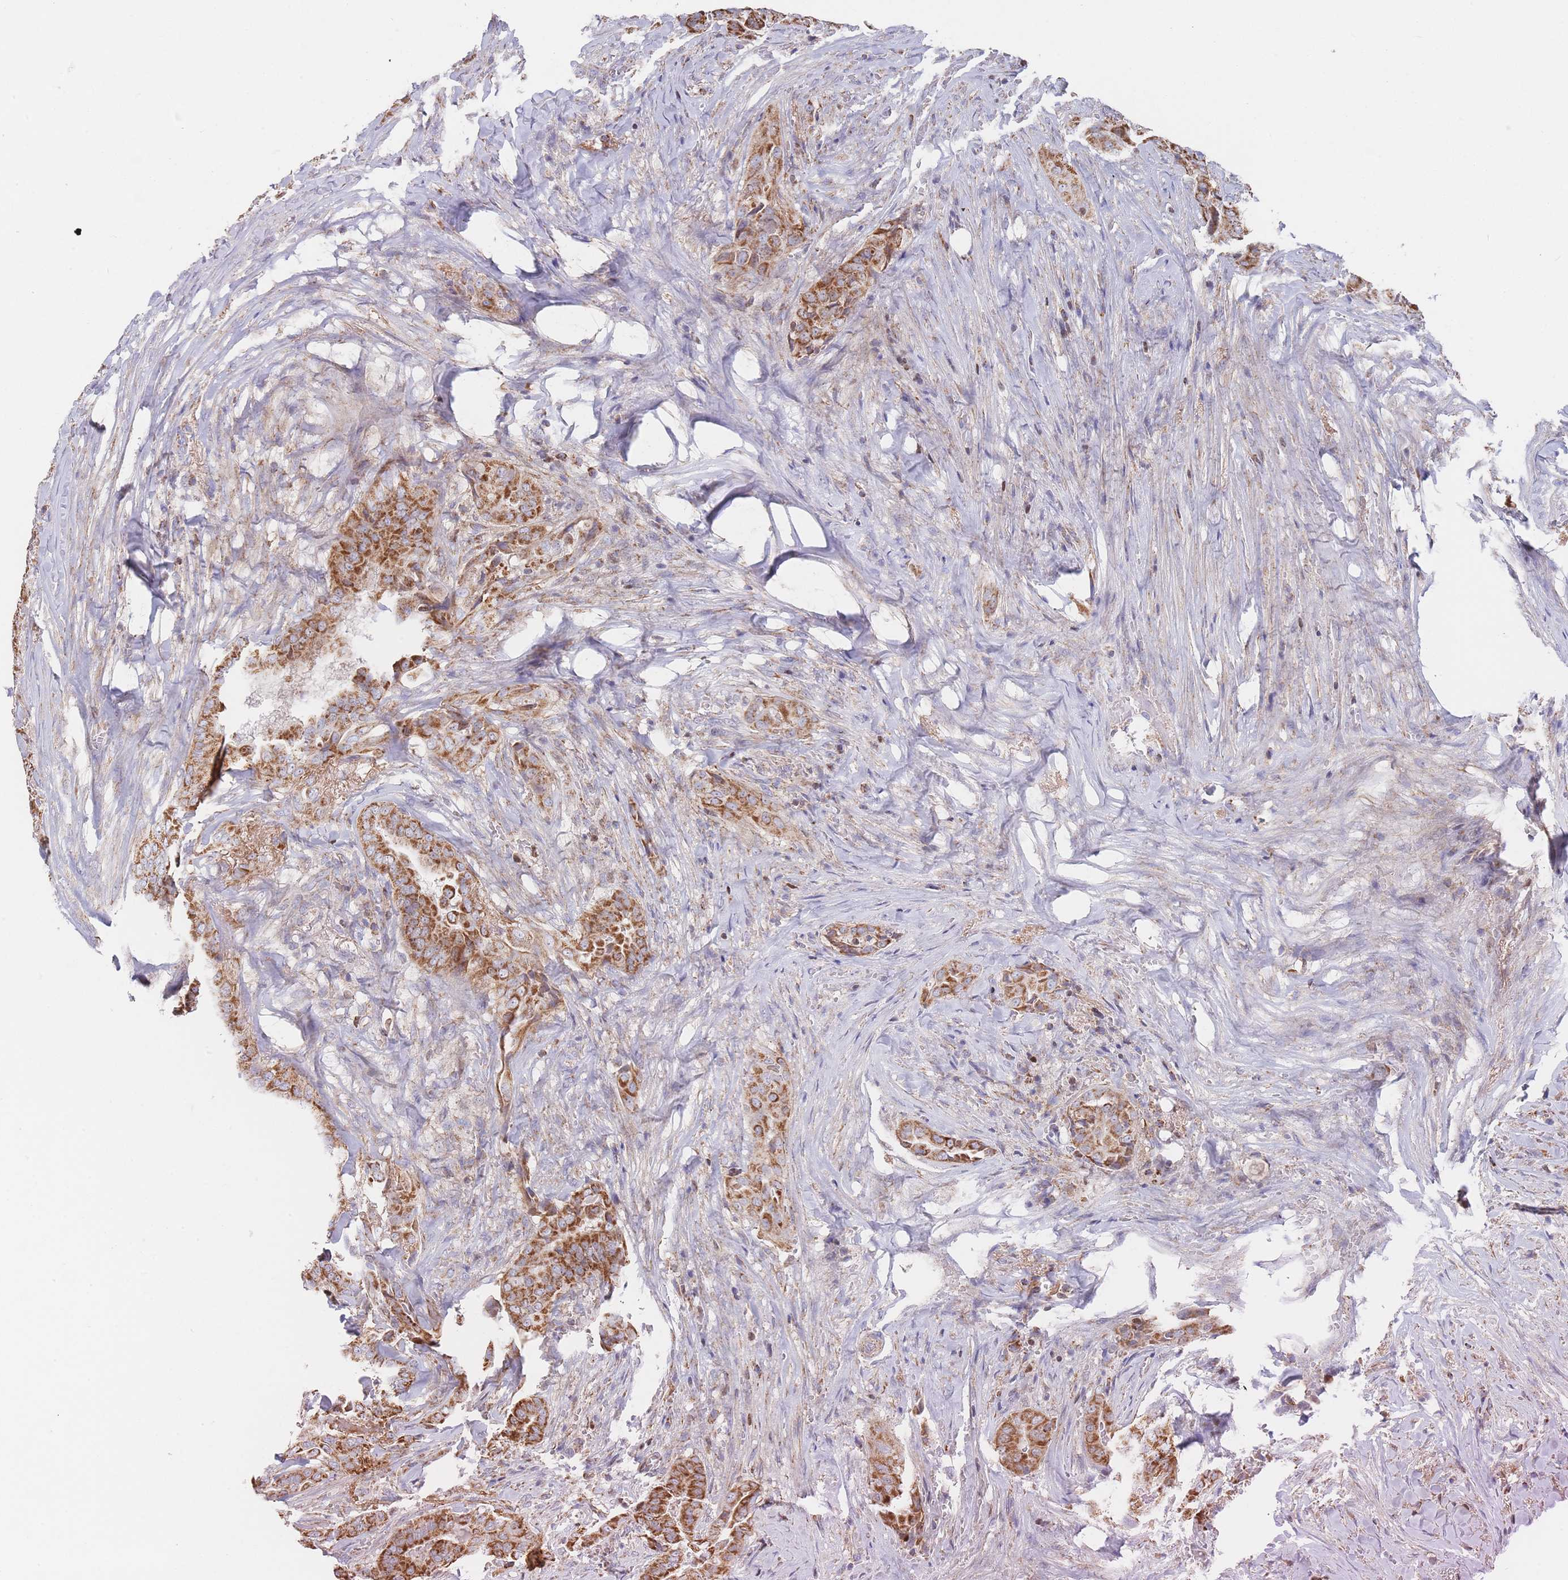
{"staining": {"intensity": "strong", "quantity": ">75%", "location": "cytoplasmic/membranous"}, "tissue": "thyroid cancer", "cell_type": "Tumor cells", "image_type": "cancer", "snomed": [{"axis": "morphology", "description": "Papillary adenocarcinoma, NOS"}, {"axis": "topography", "description": "Thyroid gland"}], "caption": "Human papillary adenocarcinoma (thyroid) stained for a protein (brown) displays strong cytoplasmic/membranous positive positivity in approximately >75% of tumor cells.", "gene": "IKZF4", "patient": {"sex": "male", "age": 61}}